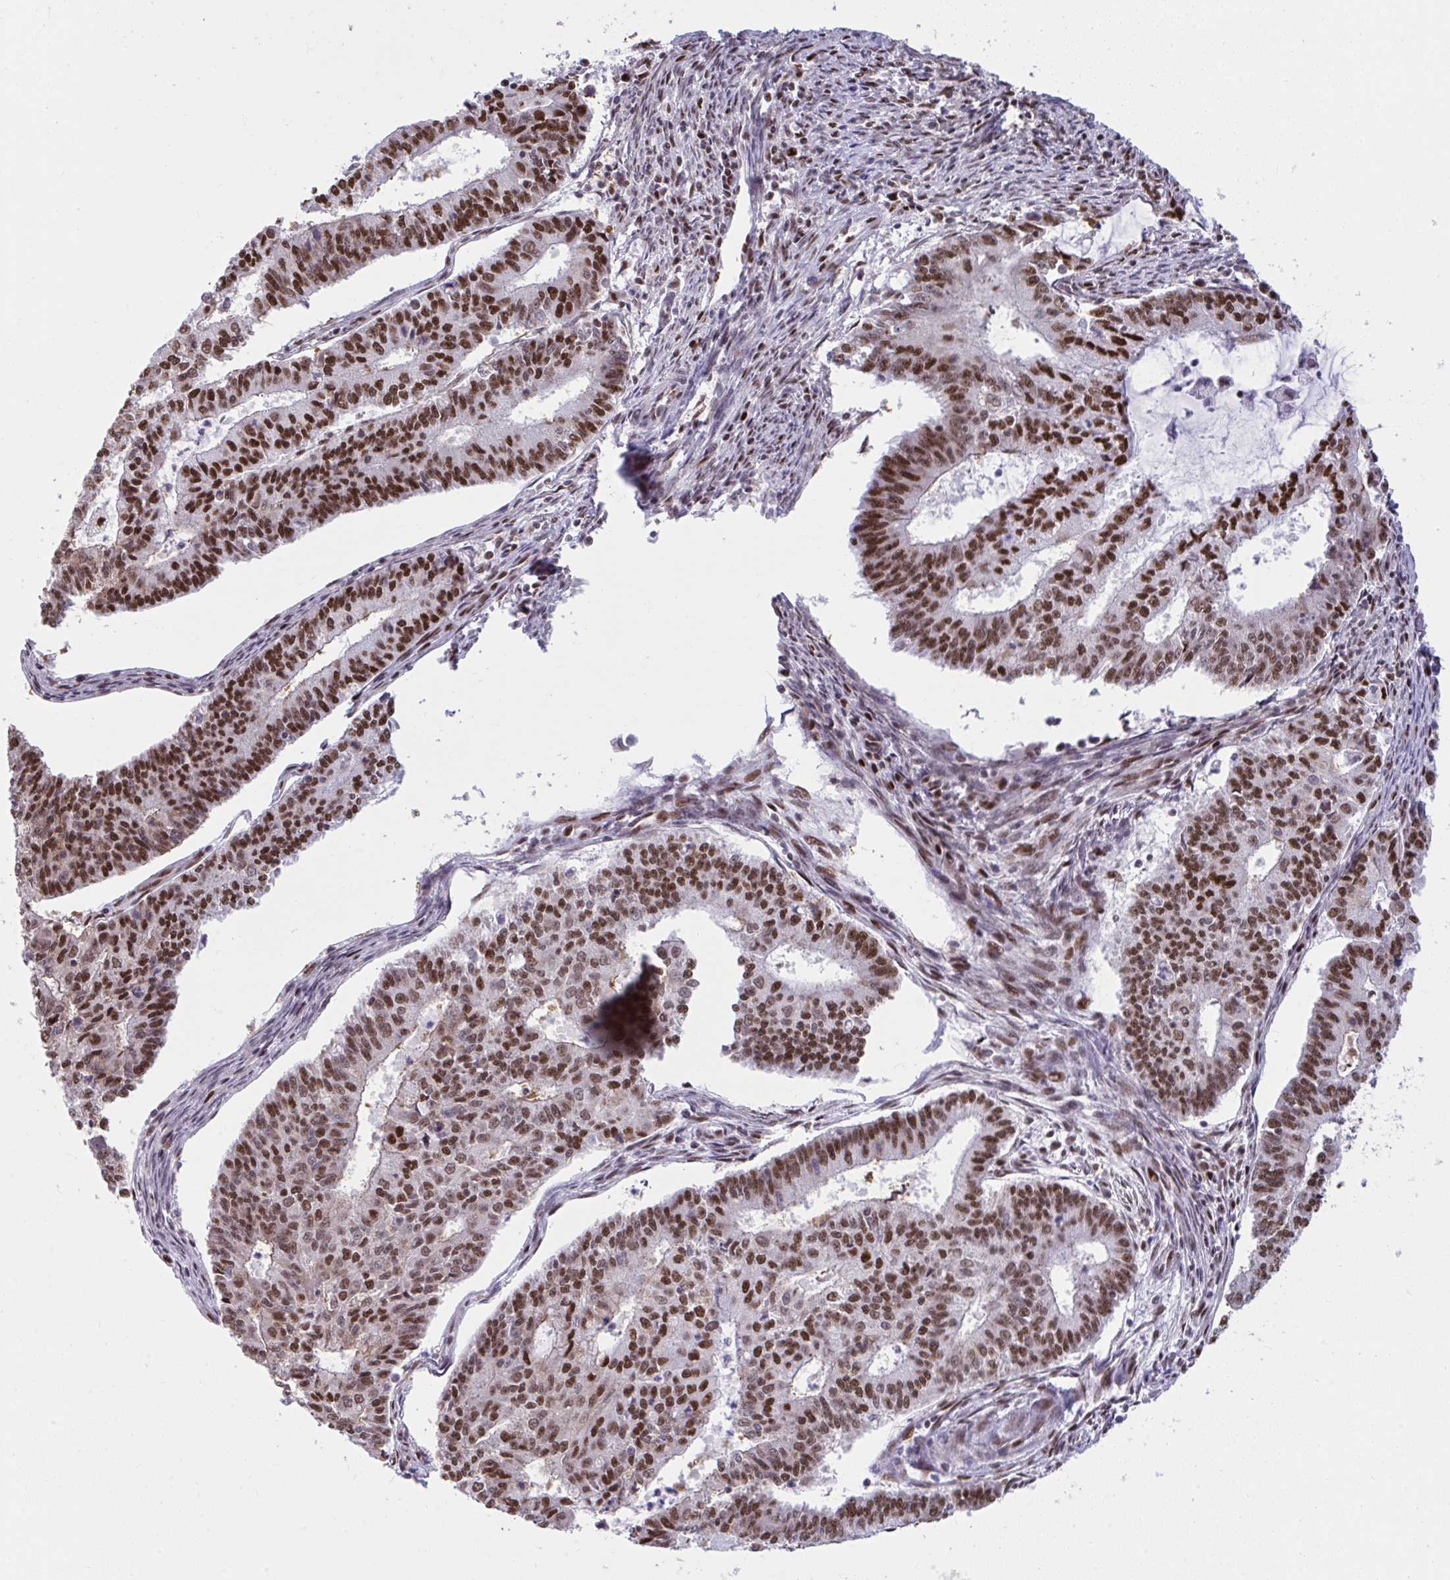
{"staining": {"intensity": "strong", "quantity": ">75%", "location": "nuclear"}, "tissue": "endometrial cancer", "cell_type": "Tumor cells", "image_type": "cancer", "snomed": [{"axis": "morphology", "description": "Adenocarcinoma, NOS"}, {"axis": "topography", "description": "Endometrium"}], "caption": "Endometrial cancer (adenocarcinoma) was stained to show a protein in brown. There is high levels of strong nuclear positivity in about >75% of tumor cells. The staining was performed using DAB (3,3'-diaminobenzidine), with brown indicating positive protein expression. Nuclei are stained blue with hematoxylin.", "gene": "SLC35C2", "patient": {"sex": "female", "age": 61}}